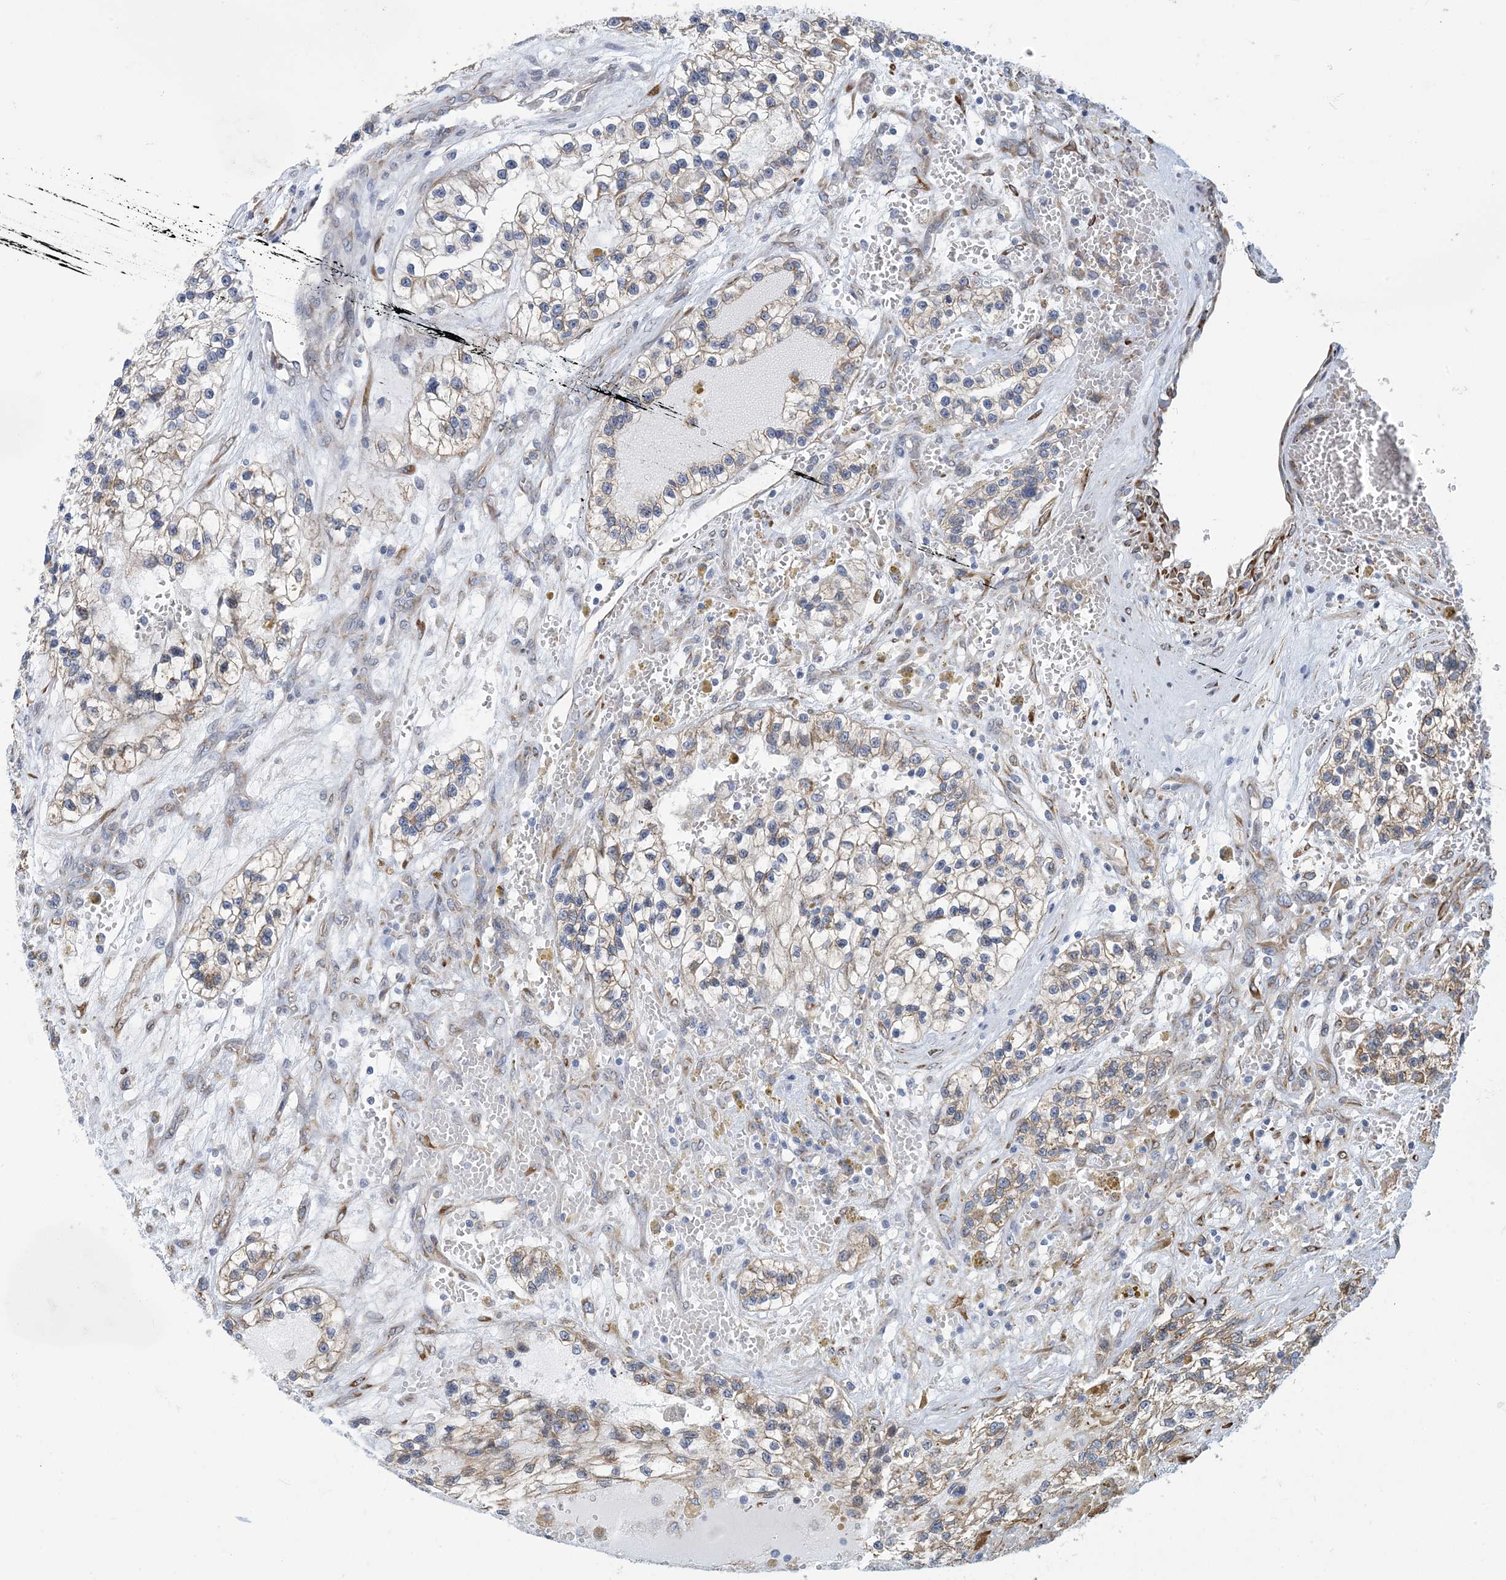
{"staining": {"intensity": "weak", "quantity": "25%-75%", "location": "cytoplasmic/membranous"}, "tissue": "renal cancer", "cell_type": "Tumor cells", "image_type": "cancer", "snomed": [{"axis": "morphology", "description": "Adenocarcinoma, NOS"}, {"axis": "topography", "description": "Kidney"}], "caption": "IHC staining of adenocarcinoma (renal), which shows low levels of weak cytoplasmic/membranous positivity in approximately 25%-75% of tumor cells indicating weak cytoplasmic/membranous protein expression. The staining was performed using DAB (3,3'-diaminobenzidine) (brown) for protein detection and nuclei were counterstained in hematoxylin (blue).", "gene": "CCDC14", "patient": {"sex": "female", "age": 57}}